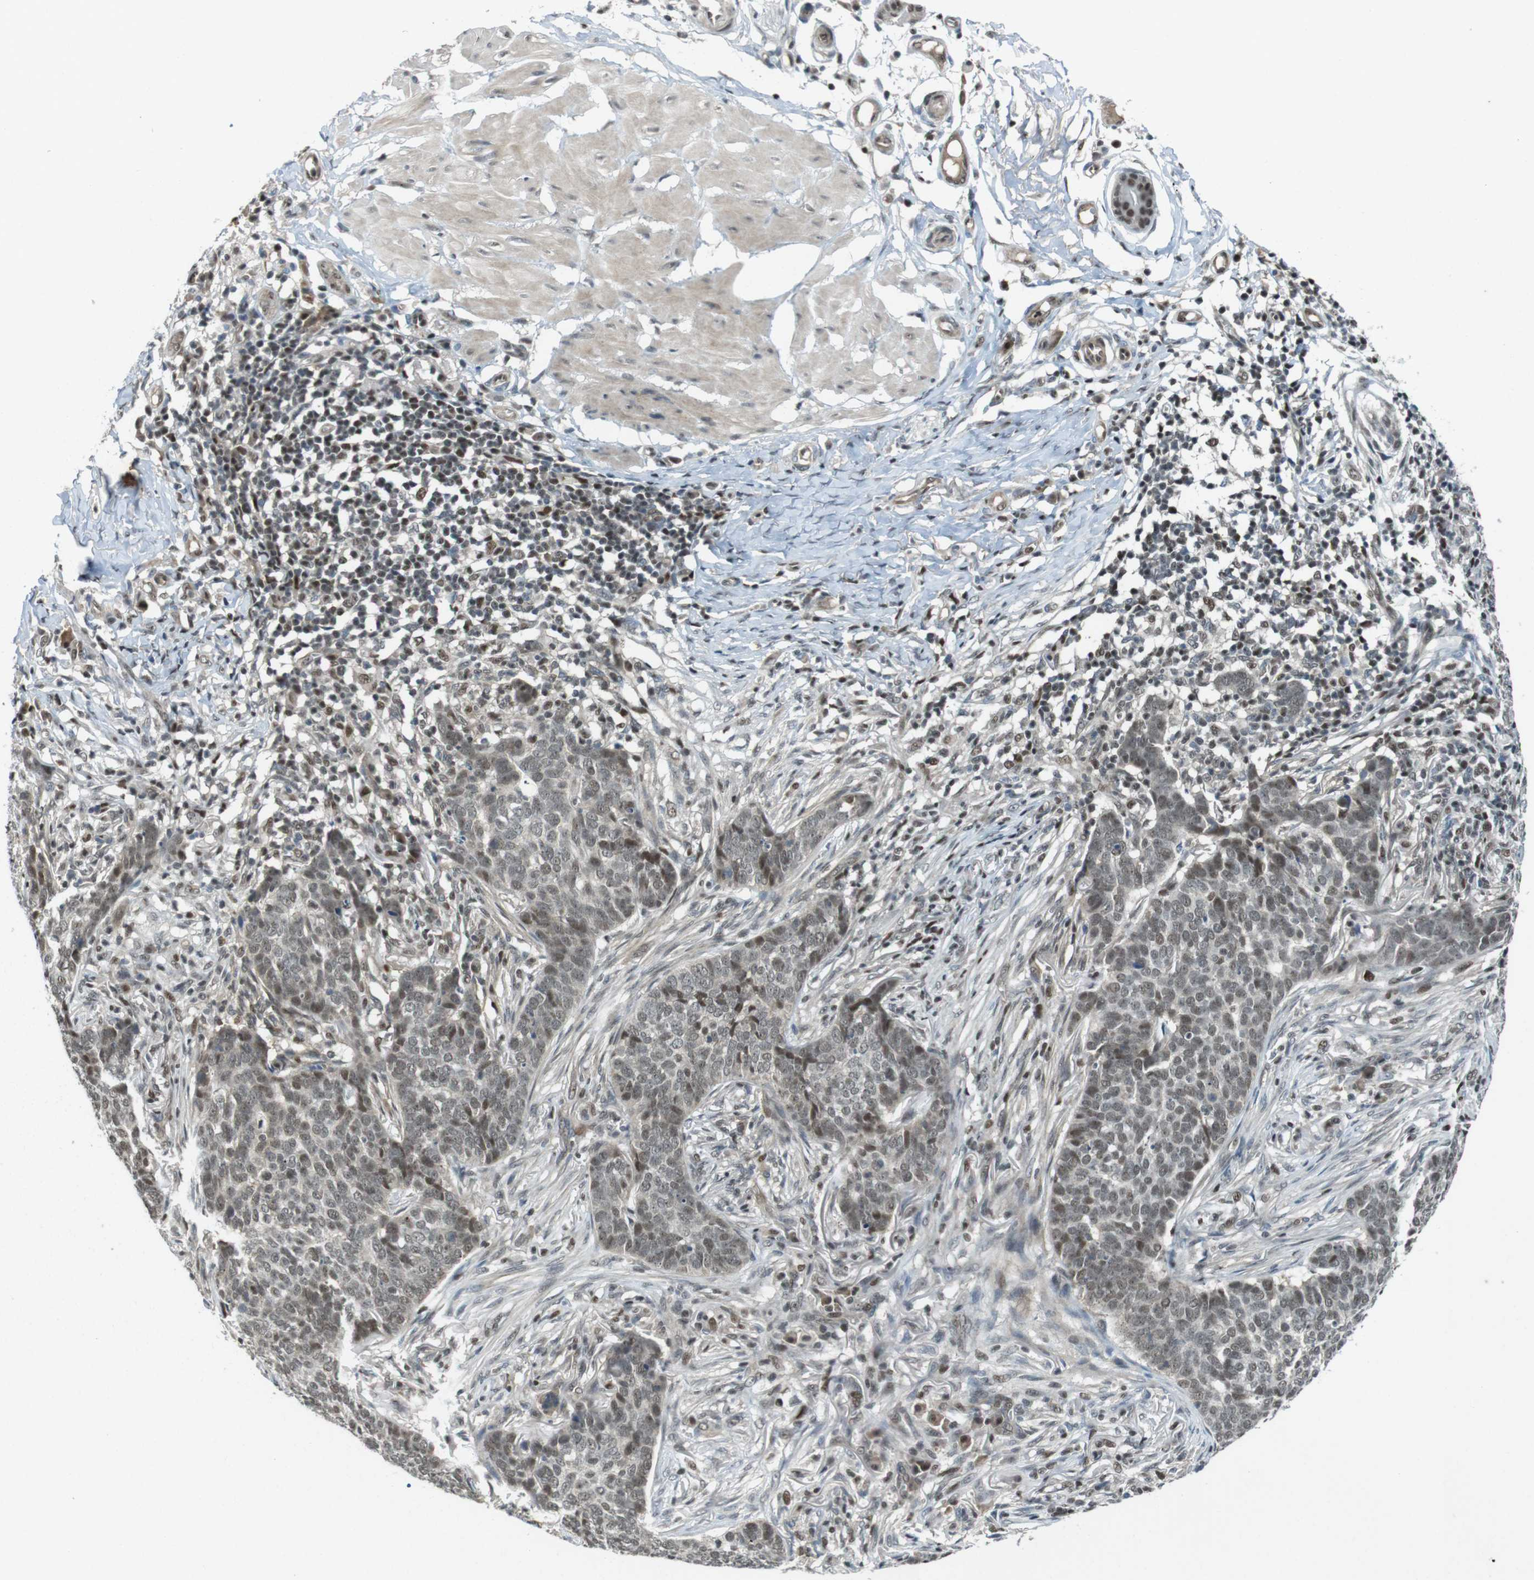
{"staining": {"intensity": "moderate", "quantity": ">75%", "location": "nuclear"}, "tissue": "skin cancer", "cell_type": "Tumor cells", "image_type": "cancer", "snomed": [{"axis": "morphology", "description": "Basal cell carcinoma"}, {"axis": "topography", "description": "Skin"}], "caption": "An image of basal cell carcinoma (skin) stained for a protein shows moderate nuclear brown staining in tumor cells.", "gene": "MAPKAPK5", "patient": {"sex": "male", "age": 85}}